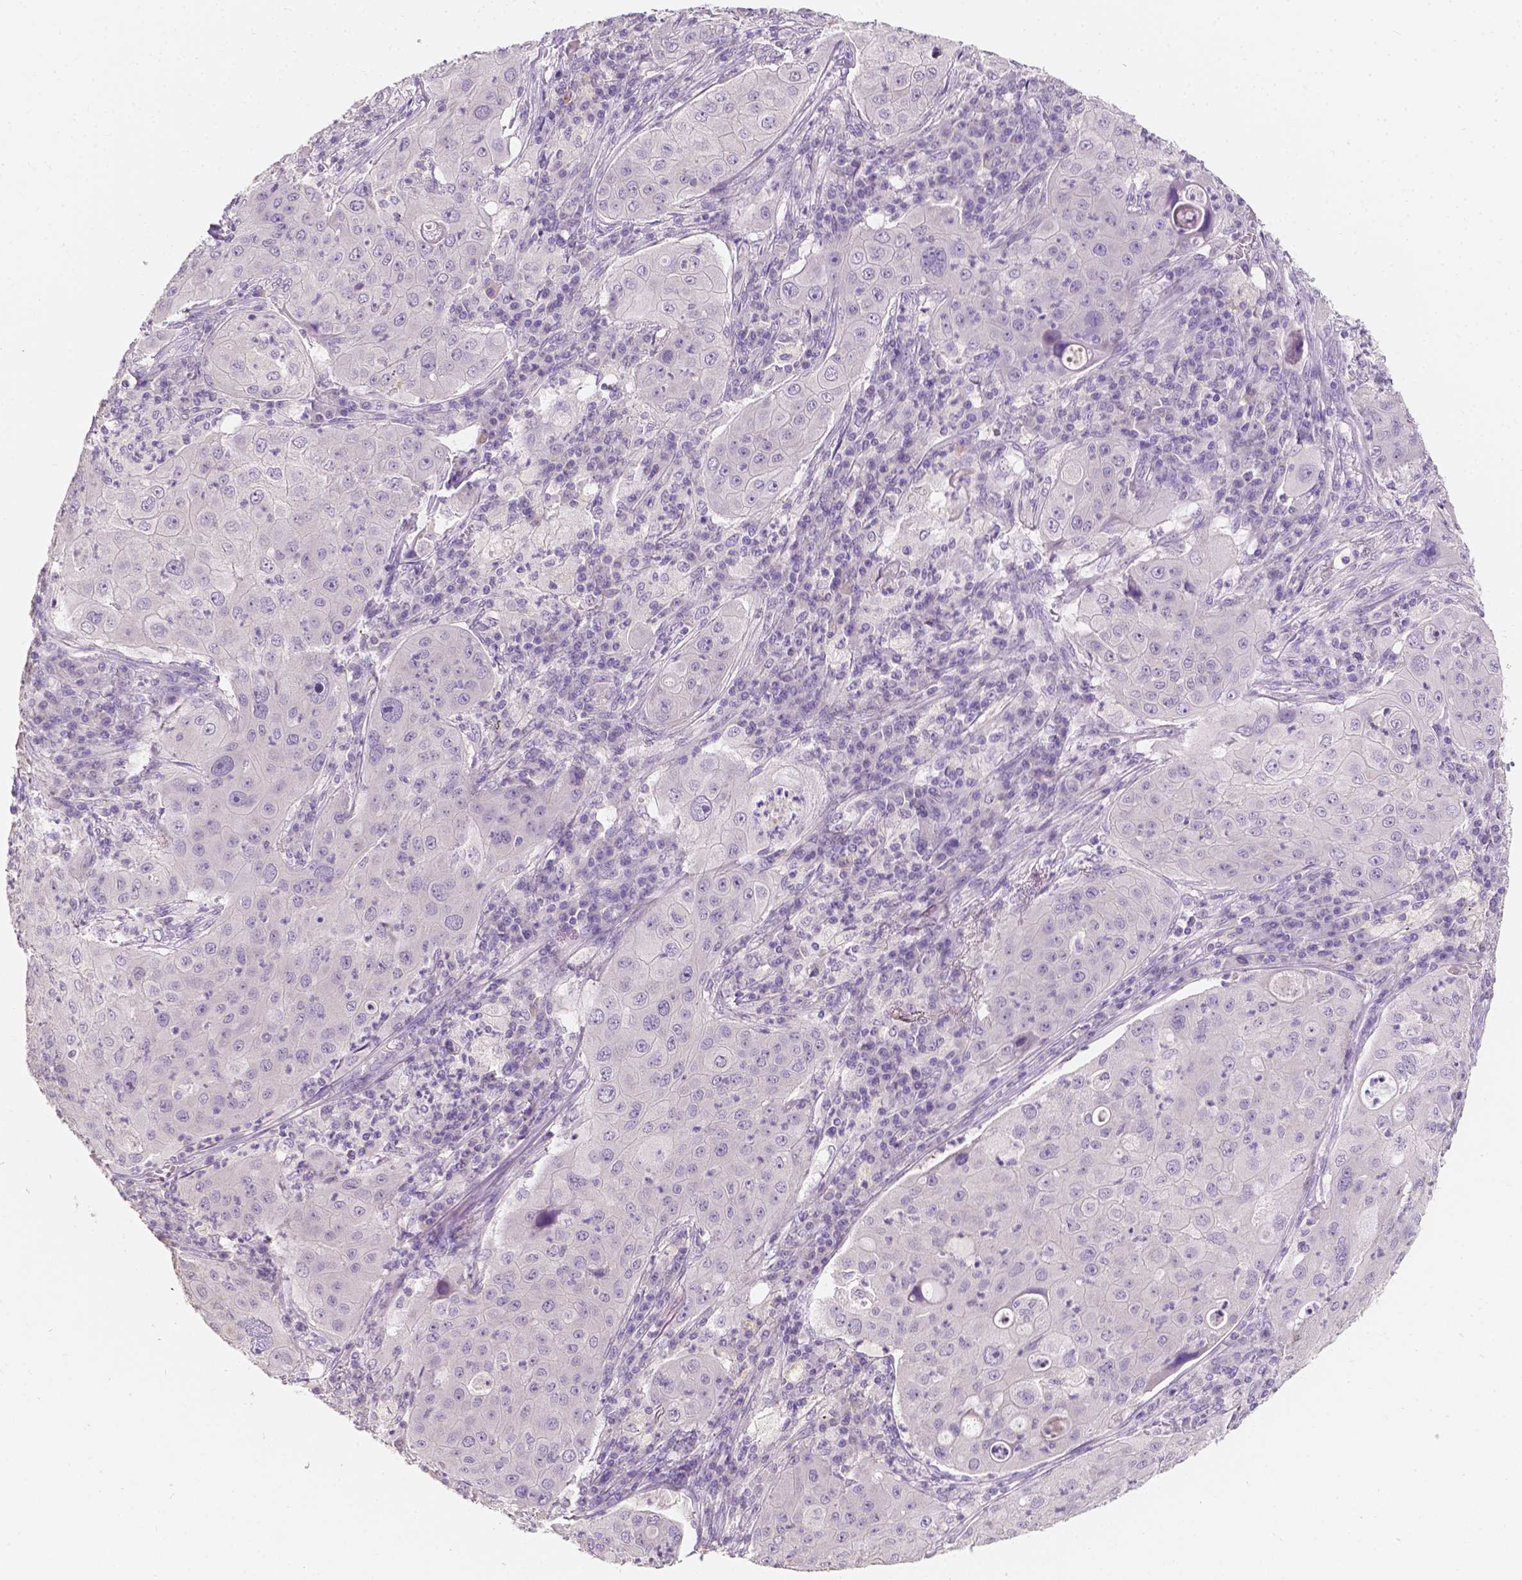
{"staining": {"intensity": "negative", "quantity": "none", "location": "none"}, "tissue": "lung cancer", "cell_type": "Tumor cells", "image_type": "cancer", "snomed": [{"axis": "morphology", "description": "Squamous cell carcinoma, NOS"}, {"axis": "topography", "description": "Lung"}], "caption": "This is a micrograph of immunohistochemistry (IHC) staining of lung squamous cell carcinoma, which shows no staining in tumor cells.", "gene": "TAL1", "patient": {"sex": "female", "age": 59}}